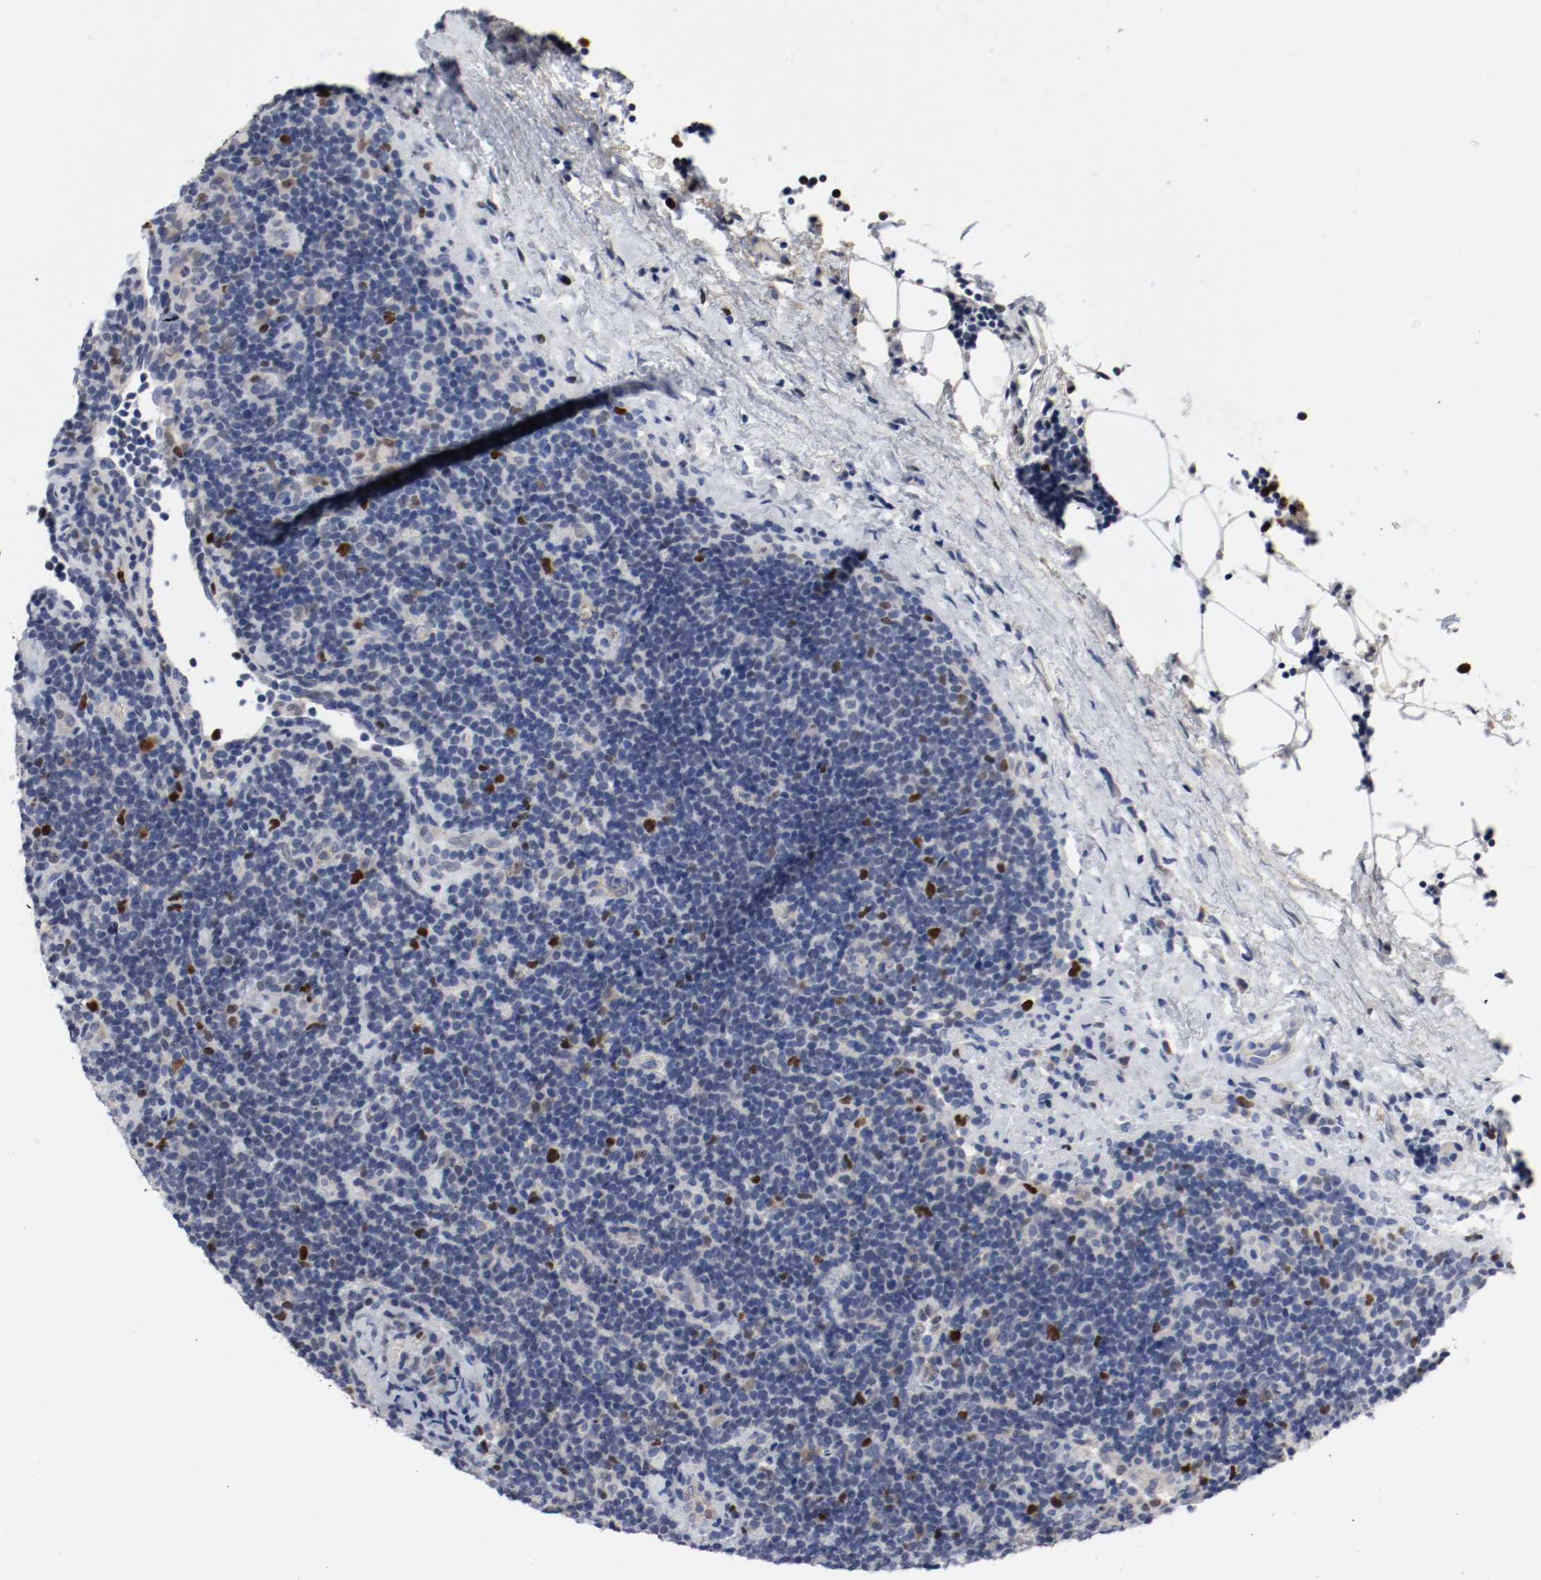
{"staining": {"intensity": "strong", "quantity": "25%-75%", "location": "nuclear"}, "tissue": "lymphoma", "cell_type": "Tumor cells", "image_type": "cancer", "snomed": [{"axis": "morphology", "description": "Malignant lymphoma, non-Hodgkin's type, Low grade"}, {"axis": "topography", "description": "Lymph node"}], "caption": "High-power microscopy captured an IHC photomicrograph of lymphoma, revealing strong nuclear staining in about 25%-75% of tumor cells.", "gene": "MCM6", "patient": {"sex": "male", "age": 70}}